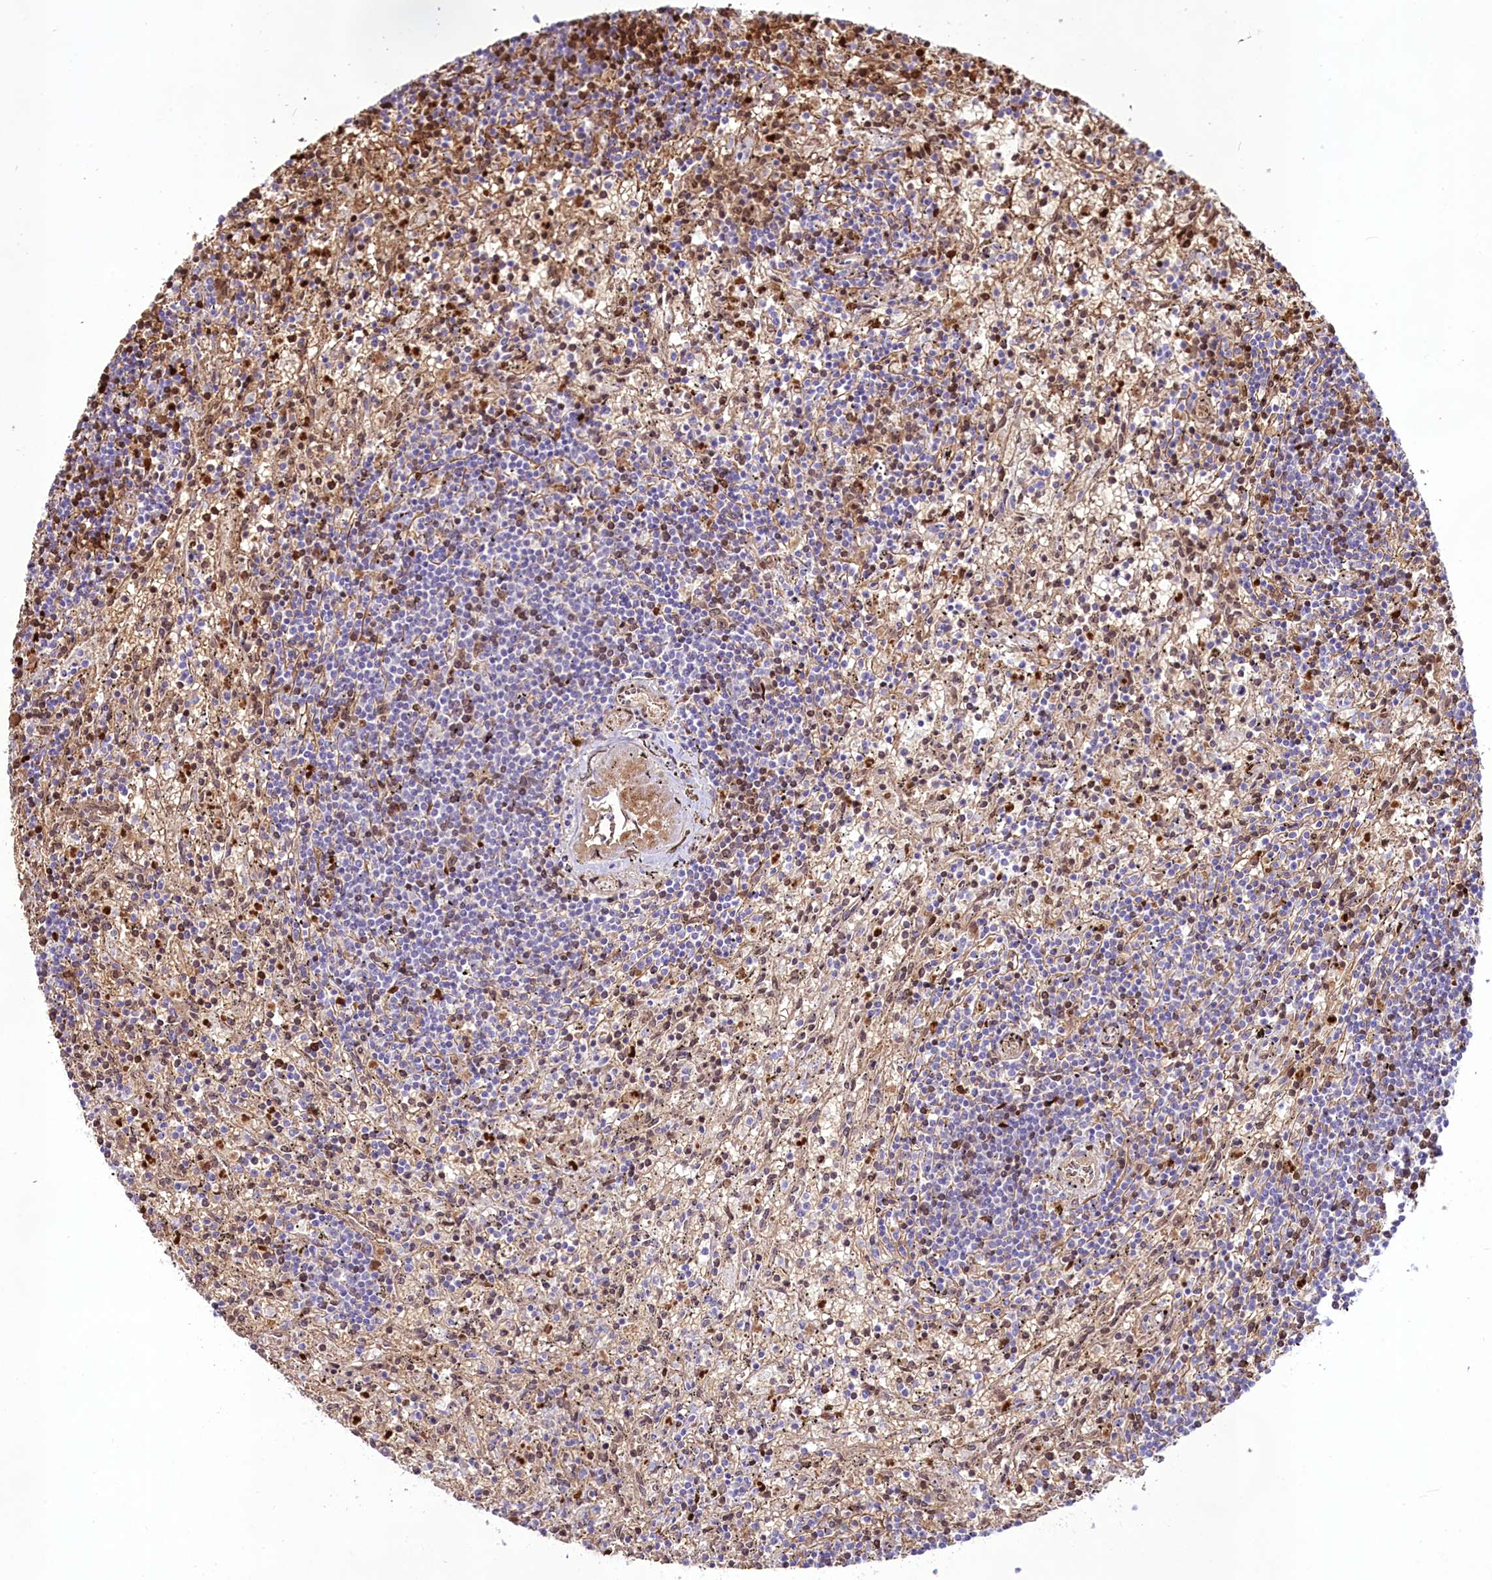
{"staining": {"intensity": "moderate", "quantity": "<25%", "location": "cytoplasmic/membranous"}, "tissue": "lymphoma", "cell_type": "Tumor cells", "image_type": "cancer", "snomed": [{"axis": "morphology", "description": "Malignant lymphoma, non-Hodgkin's type, Low grade"}, {"axis": "topography", "description": "Spleen"}], "caption": "Malignant lymphoma, non-Hodgkin's type (low-grade) stained with DAB (3,3'-diaminobenzidine) immunohistochemistry (IHC) displays low levels of moderate cytoplasmic/membranous positivity in about <25% of tumor cells. The protein of interest is stained brown, and the nuclei are stained in blue (DAB IHC with brightfield microscopy, high magnification).", "gene": "SUSD3", "patient": {"sex": "male", "age": 76}}